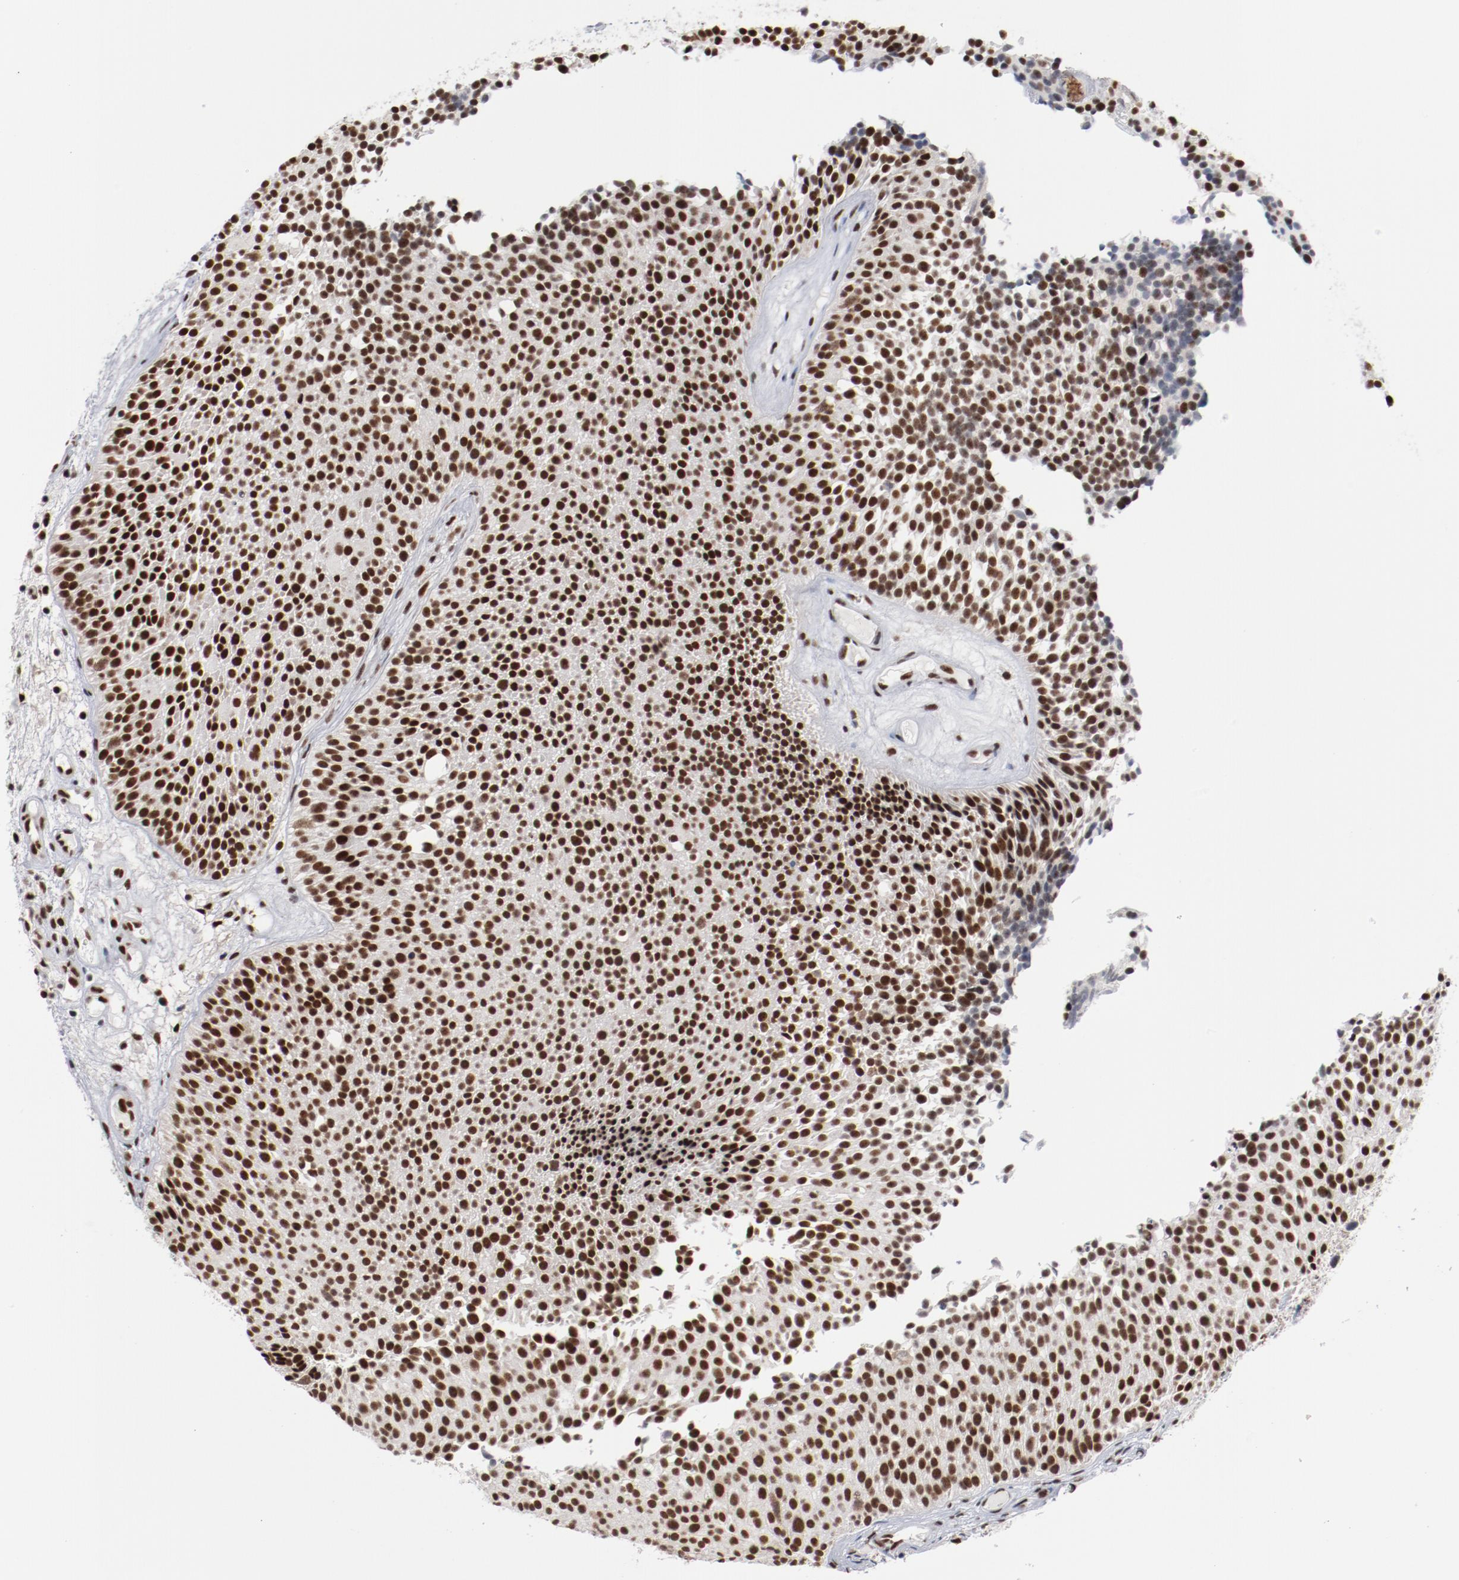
{"staining": {"intensity": "strong", "quantity": ">75%", "location": "nuclear"}, "tissue": "urothelial cancer", "cell_type": "Tumor cells", "image_type": "cancer", "snomed": [{"axis": "morphology", "description": "Urothelial carcinoma, Low grade"}, {"axis": "topography", "description": "Urinary bladder"}], "caption": "Protein analysis of urothelial carcinoma (low-grade) tissue exhibits strong nuclear positivity in about >75% of tumor cells.", "gene": "BUB3", "patient": {"sex": "male", "age": 85}}